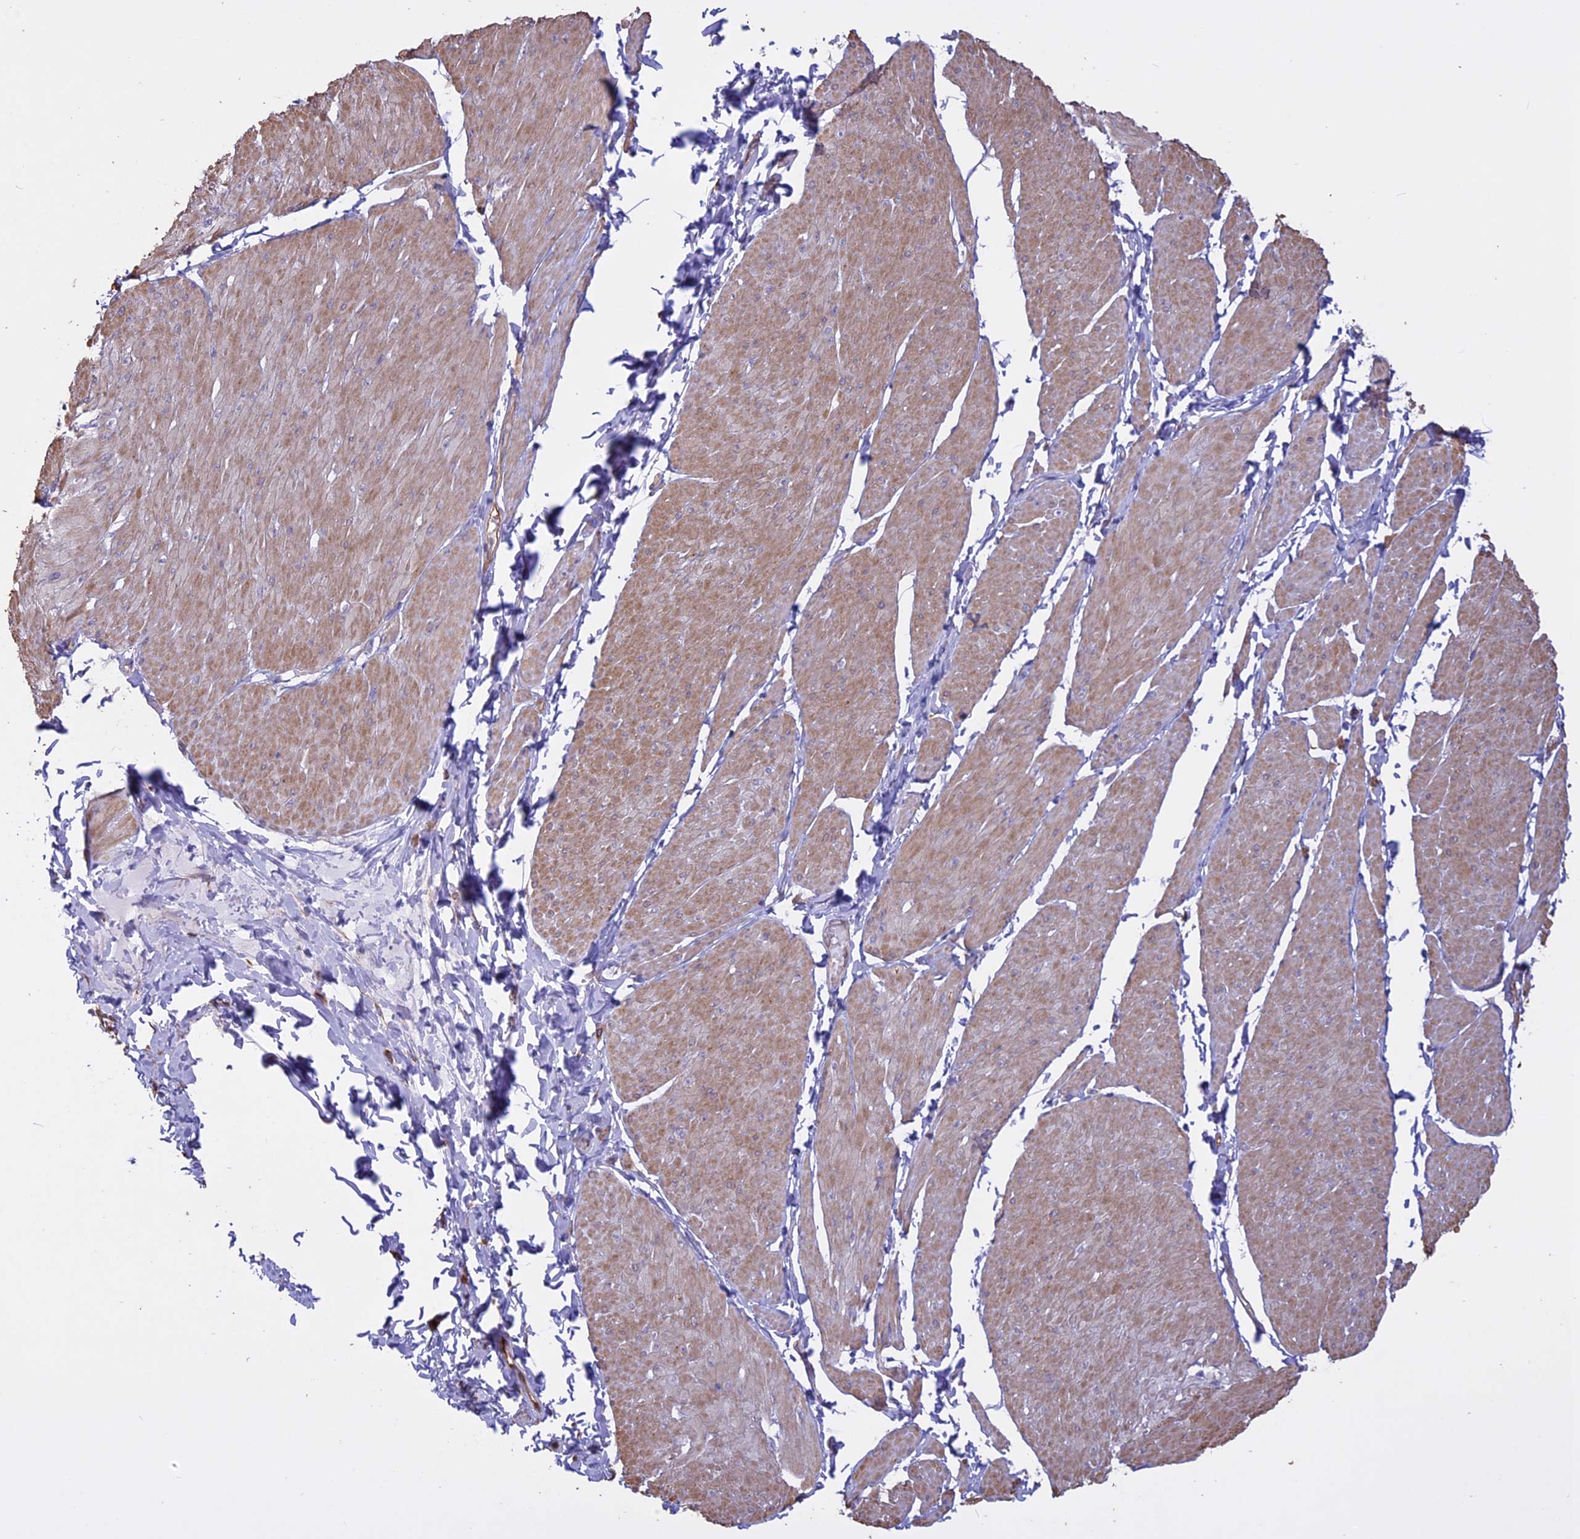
{"staining": {"intensity": "weak", "quantity": "25%-75%", "location": "cytoplasmic/membranous"}, "tissue": "smooth muscle", "cell_type": "Smooth muscle cells", "image_type": "normal", "snomed": [{"axis": "morphology", "description": "Urothelial carcinoma, High grade"}, {"axis": "topography", "description": "Urinary bladder"}], "caption": "The photomicrograph demonstrates staining of benign smooth muscle, revealing weak cytoplasmic/membranous protein staining (brown color) within smooth muscle cells. The staining was performed using DAB (3,3'-diaminobenzidine), with brown indicating positive protein expression. Nuclei are stained blue with hematoxylin.", "gene": "CCDC148", "patient": {"sex": "male", "age": 46}}